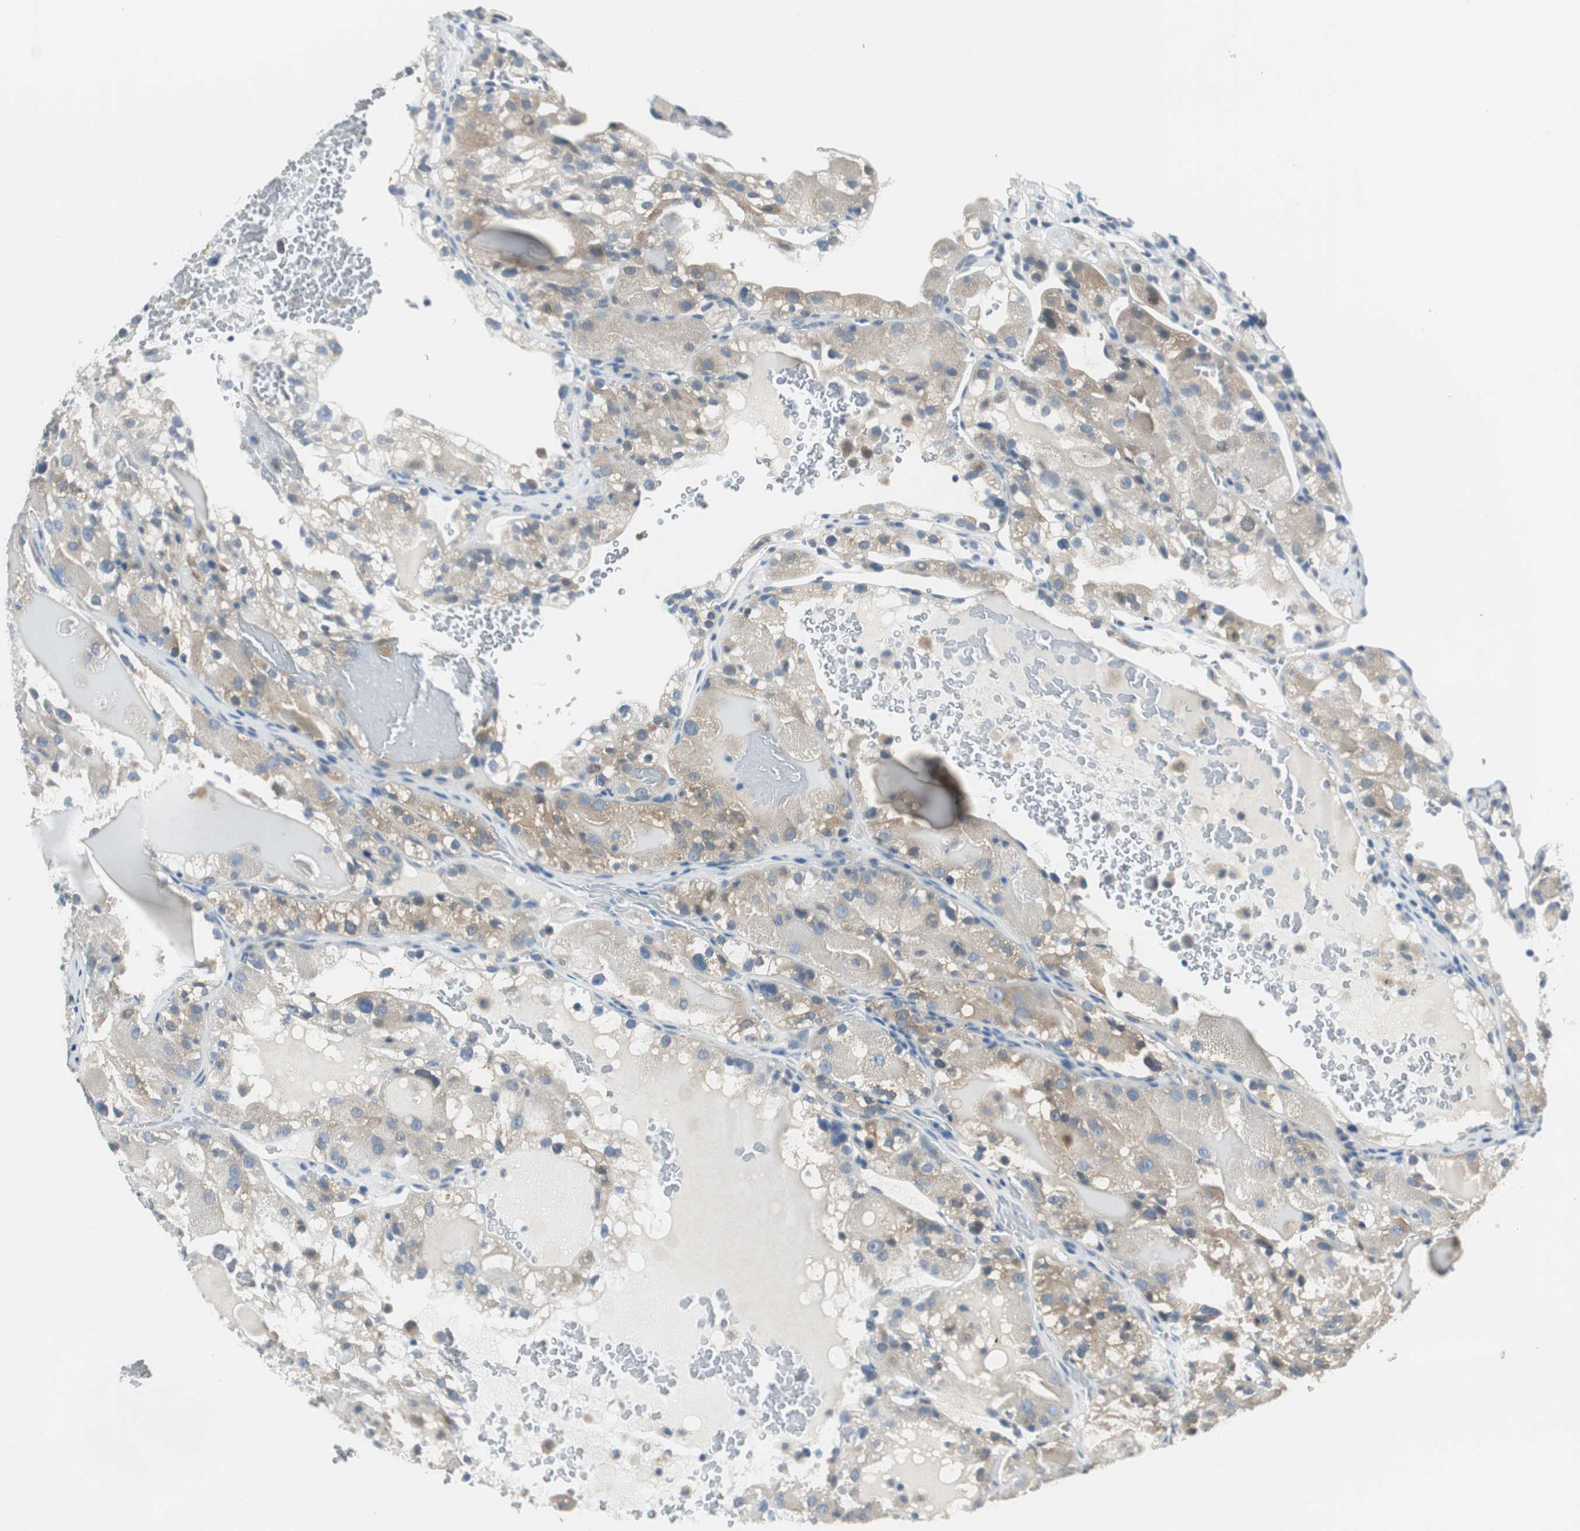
{"staining": {"intensity": "weak", "quantity": "25%-75%", "location": "cytoplasmic/membranous"}, "tissue": "renal cancer", "cell_type": "Tumor cells", "image_type": "cancer", "snomed": [{"axis": "morphology", "description": "Normal tissue, NOS"}, {"axis": "morphology", "description": "Adenocarcinoma, NOS"}, {"axis": "topography", "description": "Kidney"}], "caption": "Immunohistochemical staining of renal cancer shows weak cytoplasmic/membranous protein staining in about 25%-75% of tumor cells.", "gene": "MSTO1", "patient": {"sex": "male", "age": 61}}